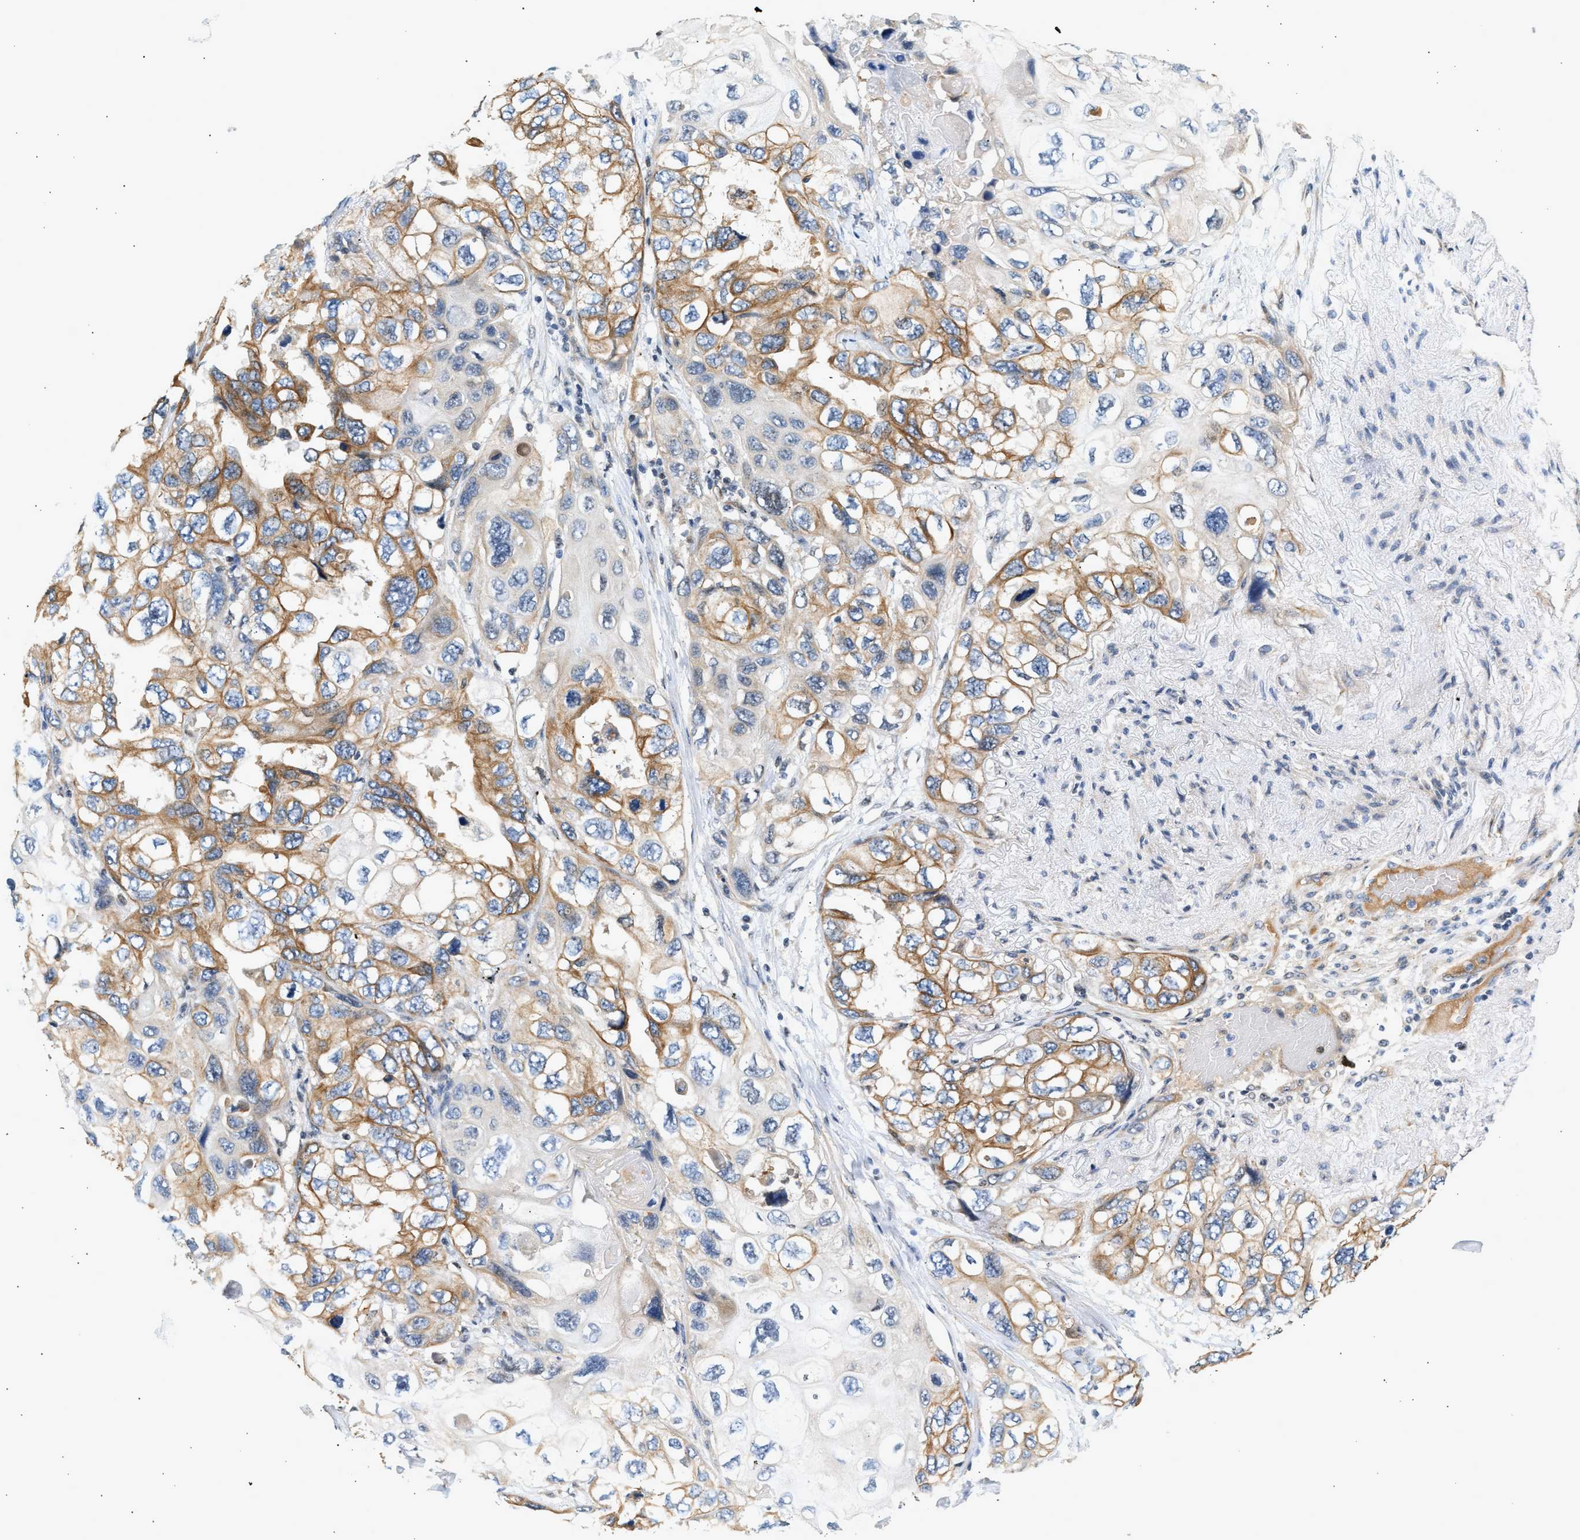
{"staining": {"intensity": "moderate", "quantity": ">75%", "location": "cytoplasmic/membranous"}, "tissue": "lung cancer", "cell_type": "Tumor cells", "image_type": "cancer", "snomed": [{"axis": "morphology", "description": "Squamous cell carcinoma, NOS"}, {"axis": "topography", "description": "Lung"}], "caption": "Brown immunohistochemical staining in human squamous cell carcinoma (lung) displays moderate cytoplasmic/membranous expression in approximately >75% of tumor cells.", "gene": "WDR31", "patient": {"sex": "female", "age": 73}}